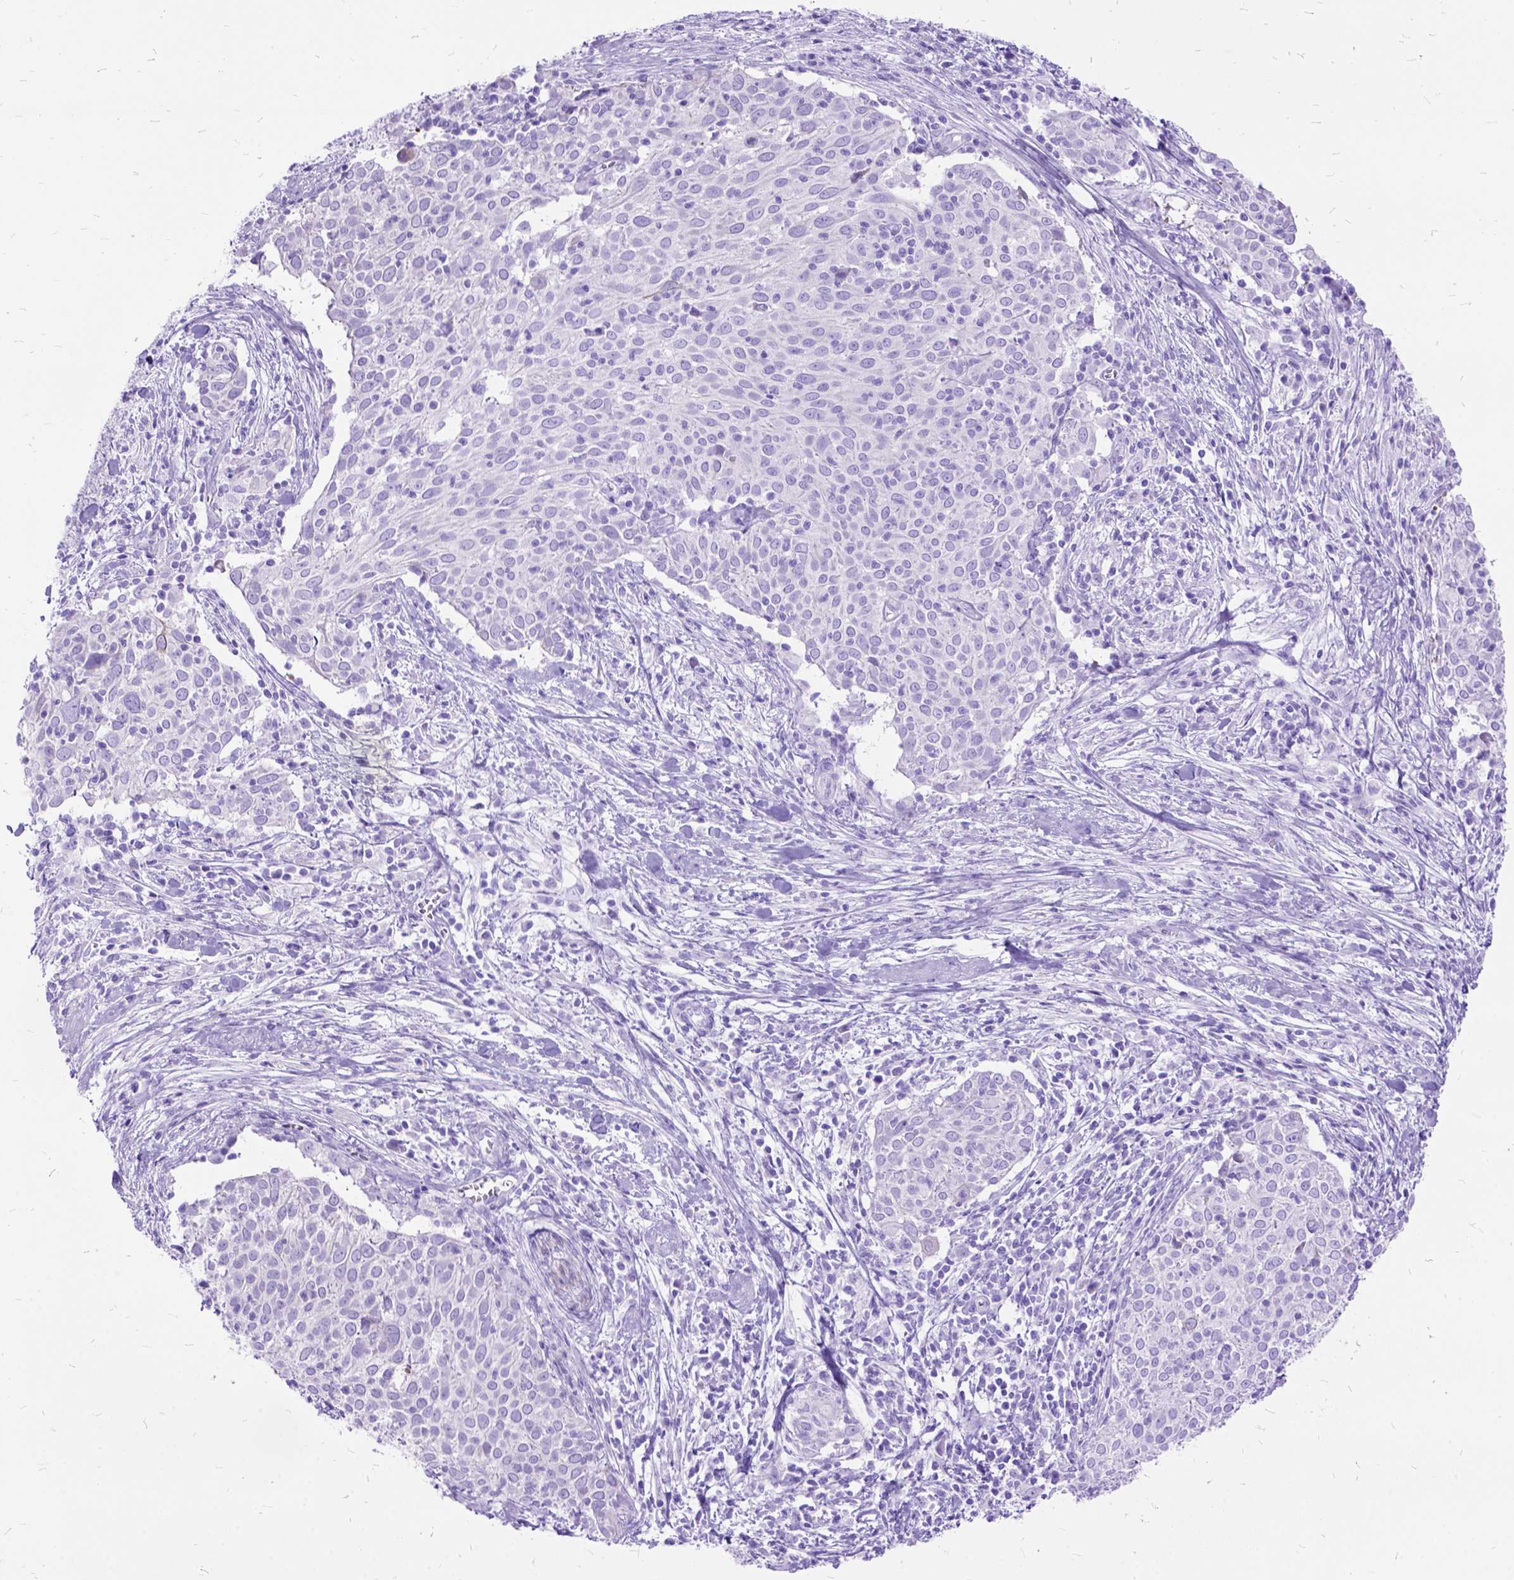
{"staining": {"intensity": "negative", "quantity": "none", "location": "none"}, "tissue": "cervical cancer", "cell_type": "Tumor cells", "image_type": "cancer", "snomed": [{"axis": "morphology", "description": "Squamous cell carcinoma, NOS"}, {"axis": "topography", "description": "Cervix"}], "caption": "Immunohistochemical staining of cervical squamous cell carcinoma shows no significant expression in tumor cells. (DAB immunohistochemistry visualized using brightfield microscopy, high magnification).", "gene": "DNAH2", "patient": {"sex": "female", "age": 39}}